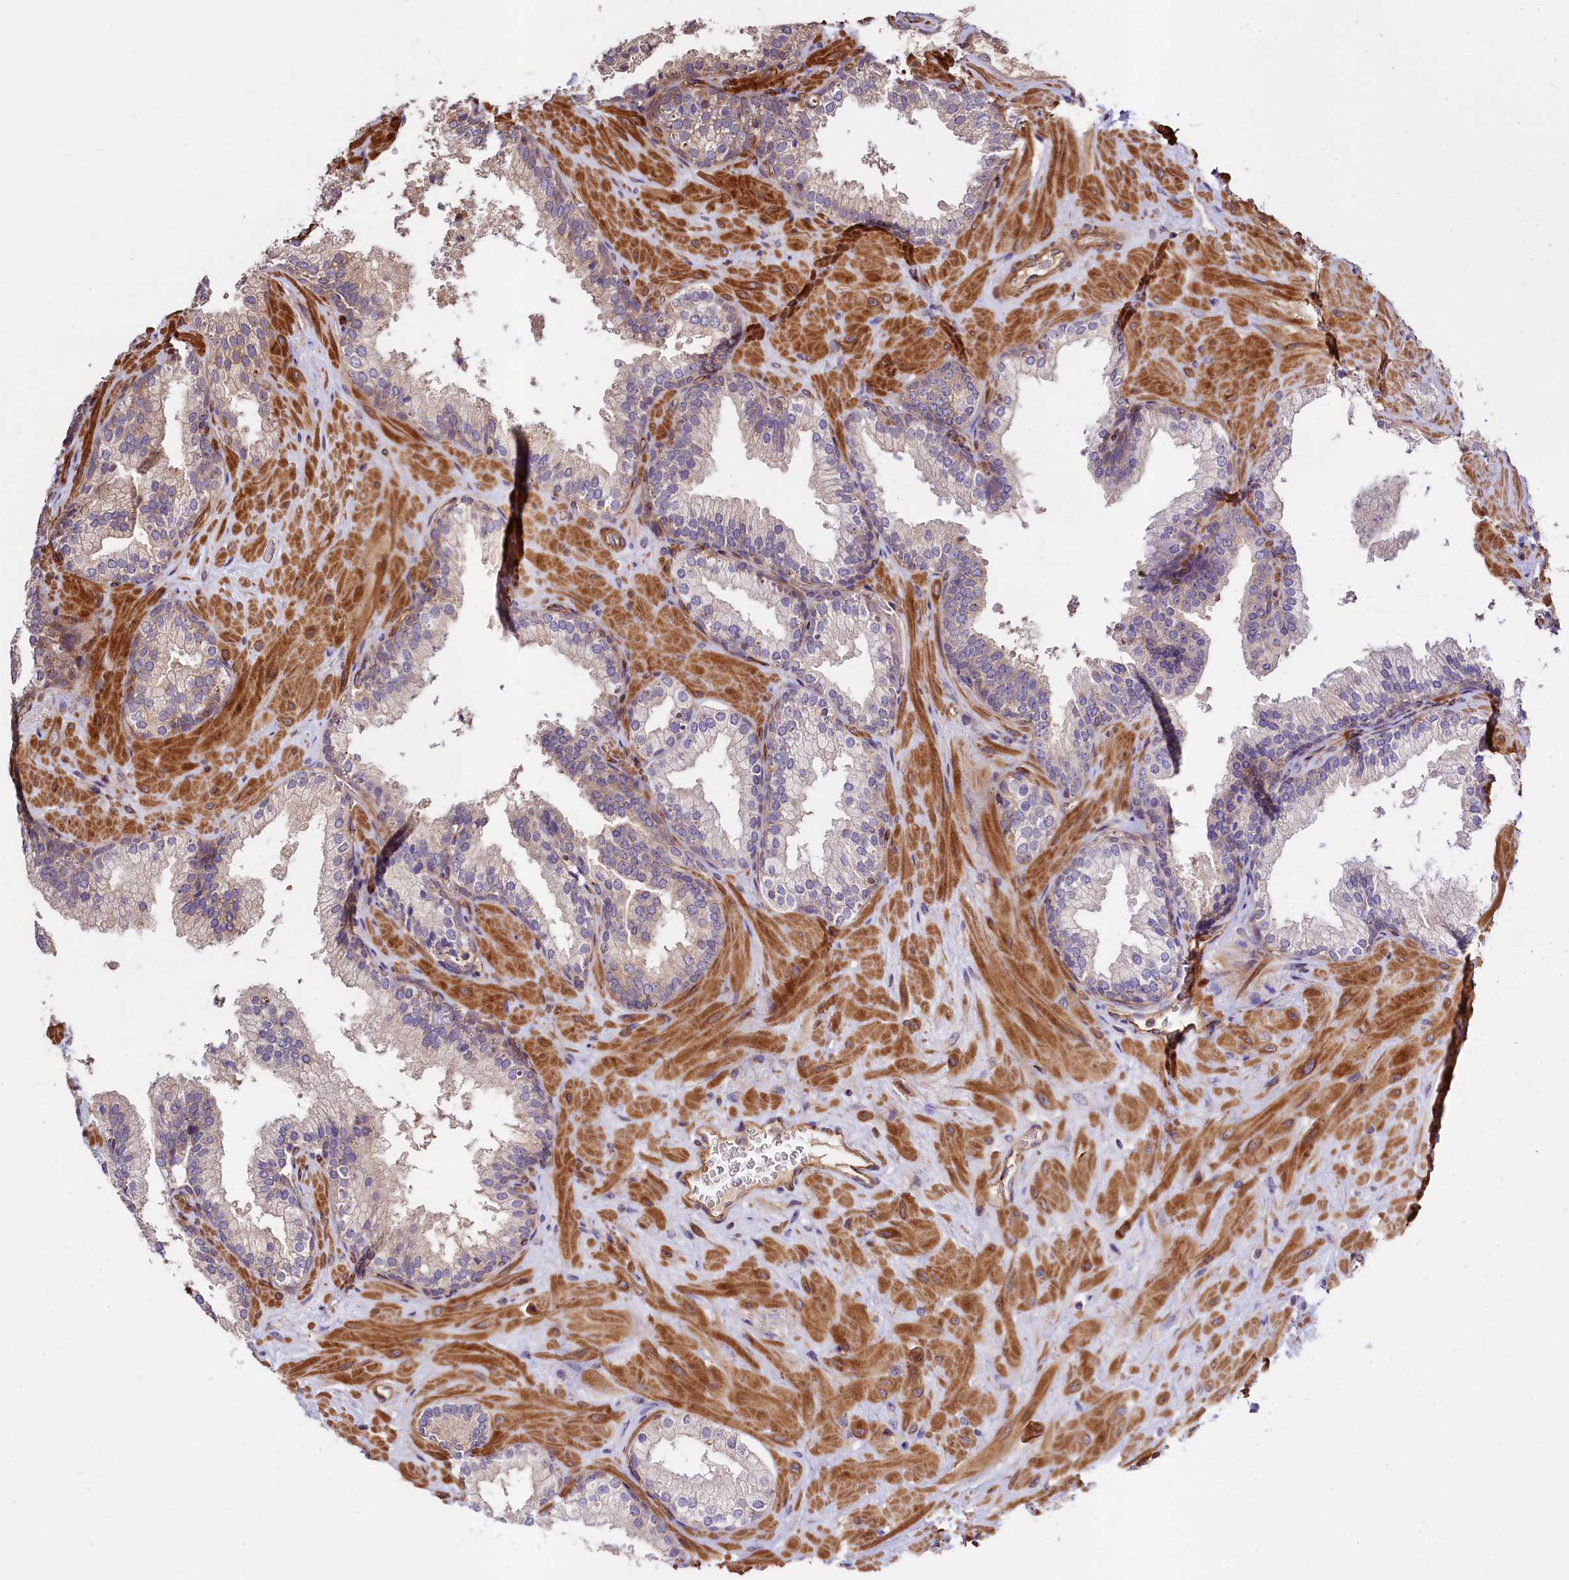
{"staining": {"intensity": "negative", "quantity": "none", "location": "none"}, "tissue": "prostate cancer", "cell_type": "Tumor cells", "image_type": "cancer", "snomed": [{"axis": "morphology", "description": "Adenocarcinoma, High grade"}, {"axis": "topography", "description": "Prostate"}], "caption": "Prostate adenocarcinoma (high-grade) stained for a protein using immunohistochemistry (IHC) shows no expression tumor cells.", "gene": "KLHDC4", "patient": {"sex": "male", "age": 64}}